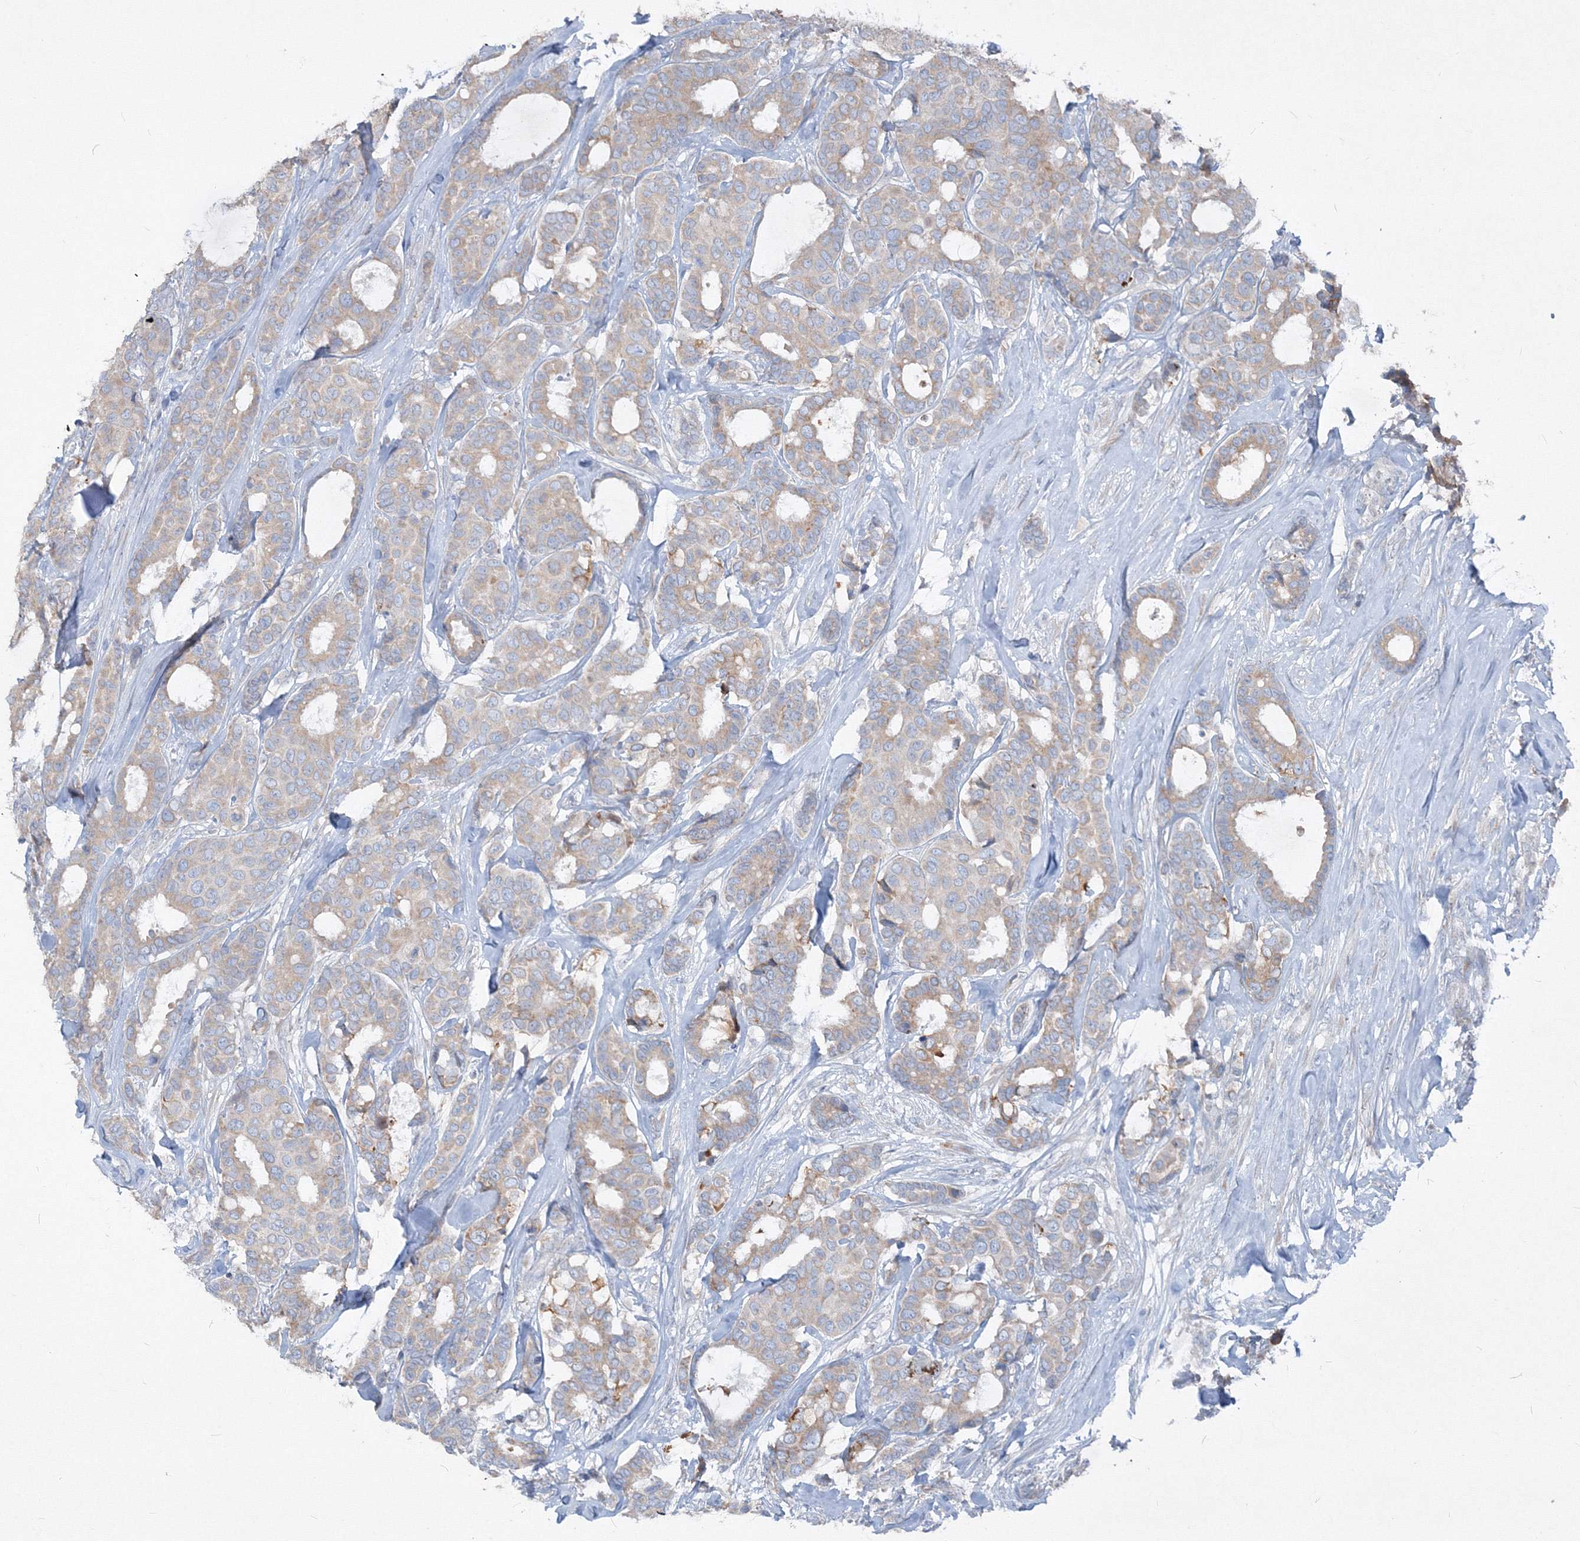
{"staining": {"intensity": "weak", "quantity": "25%-75%", "location": "cytoplasmic/membranous"}, "tissue": "breast cancer", "cell_type": "Tumor cells", "image_type": "cancer", "snomed": [{"axis": "morphology", "description": "Duct carcinoma"}, {"axis": "topography", "description": "Breast"}], "caption": "Tumor cells exhibit weak cytoplasmic/membranous positivity in about 25%-75% of cells in breast cancer. (brown staining indicates protein expression, while blue staining denotes nuclei).", "gene": "IFNAR1", "patient": {"sex": "female", "age": 87}}